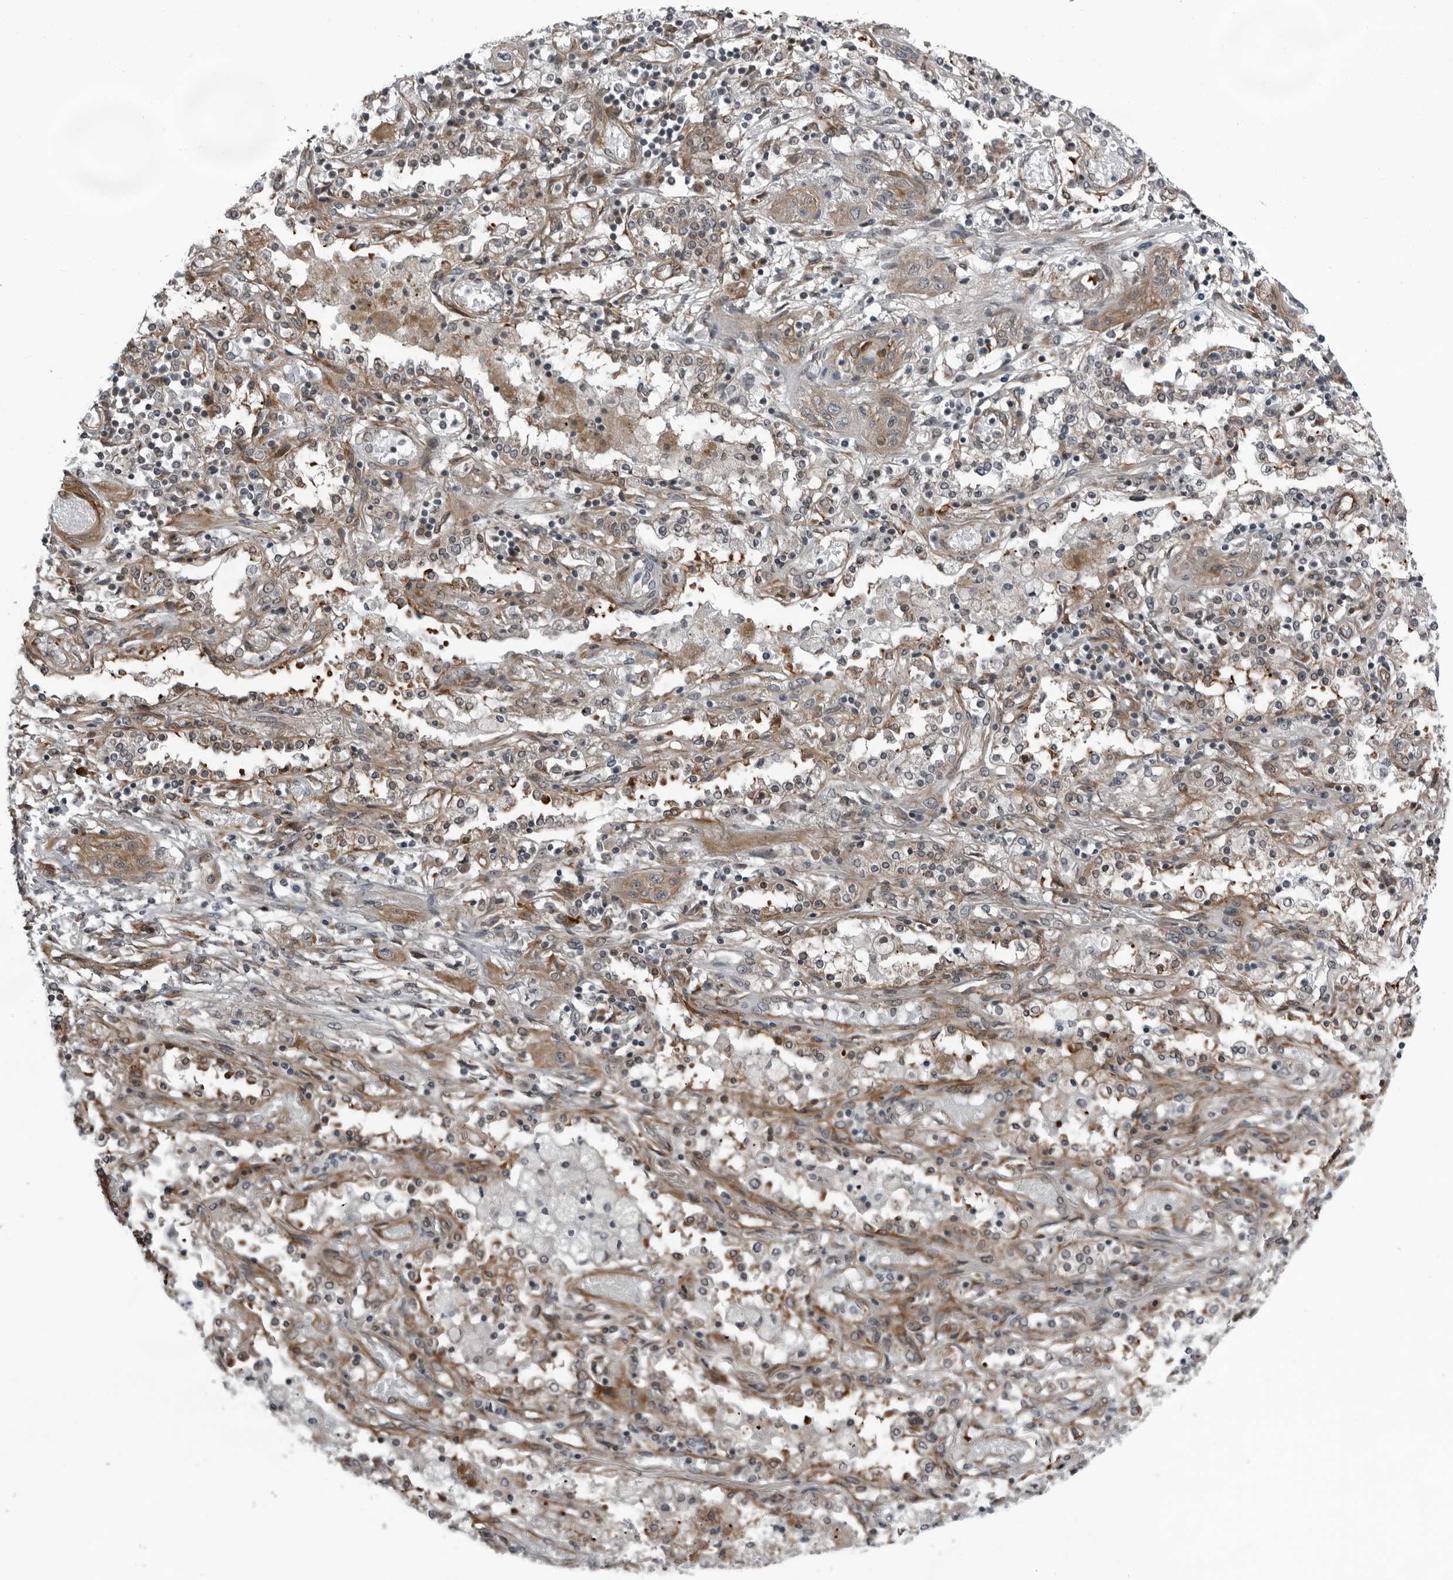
{"staining": {"intensity": "weak", "quantity": ">75%", "location": "cytoplasmic/membranous"}, "tissue": "lung cancer", "cell_type": "Tumor cells", "image_type": "cancer", "snomed": [{"axis": "morphology", "description": "Squamous cell carcinoma, NOS"}, {"axis": "topography", "description": "Lung"}], "caption": "Immunohistochemical staining of squamous cell carcinoma (lung) displays weak cytoplasmic/membranous protein positivity in about >75% of tumor cells. Immunohistochemistry stains the protein of interest in brown and the nuclei are stained blue.", "gene": "FAM102B", "patient": {"sex": "female", "age": 47}}